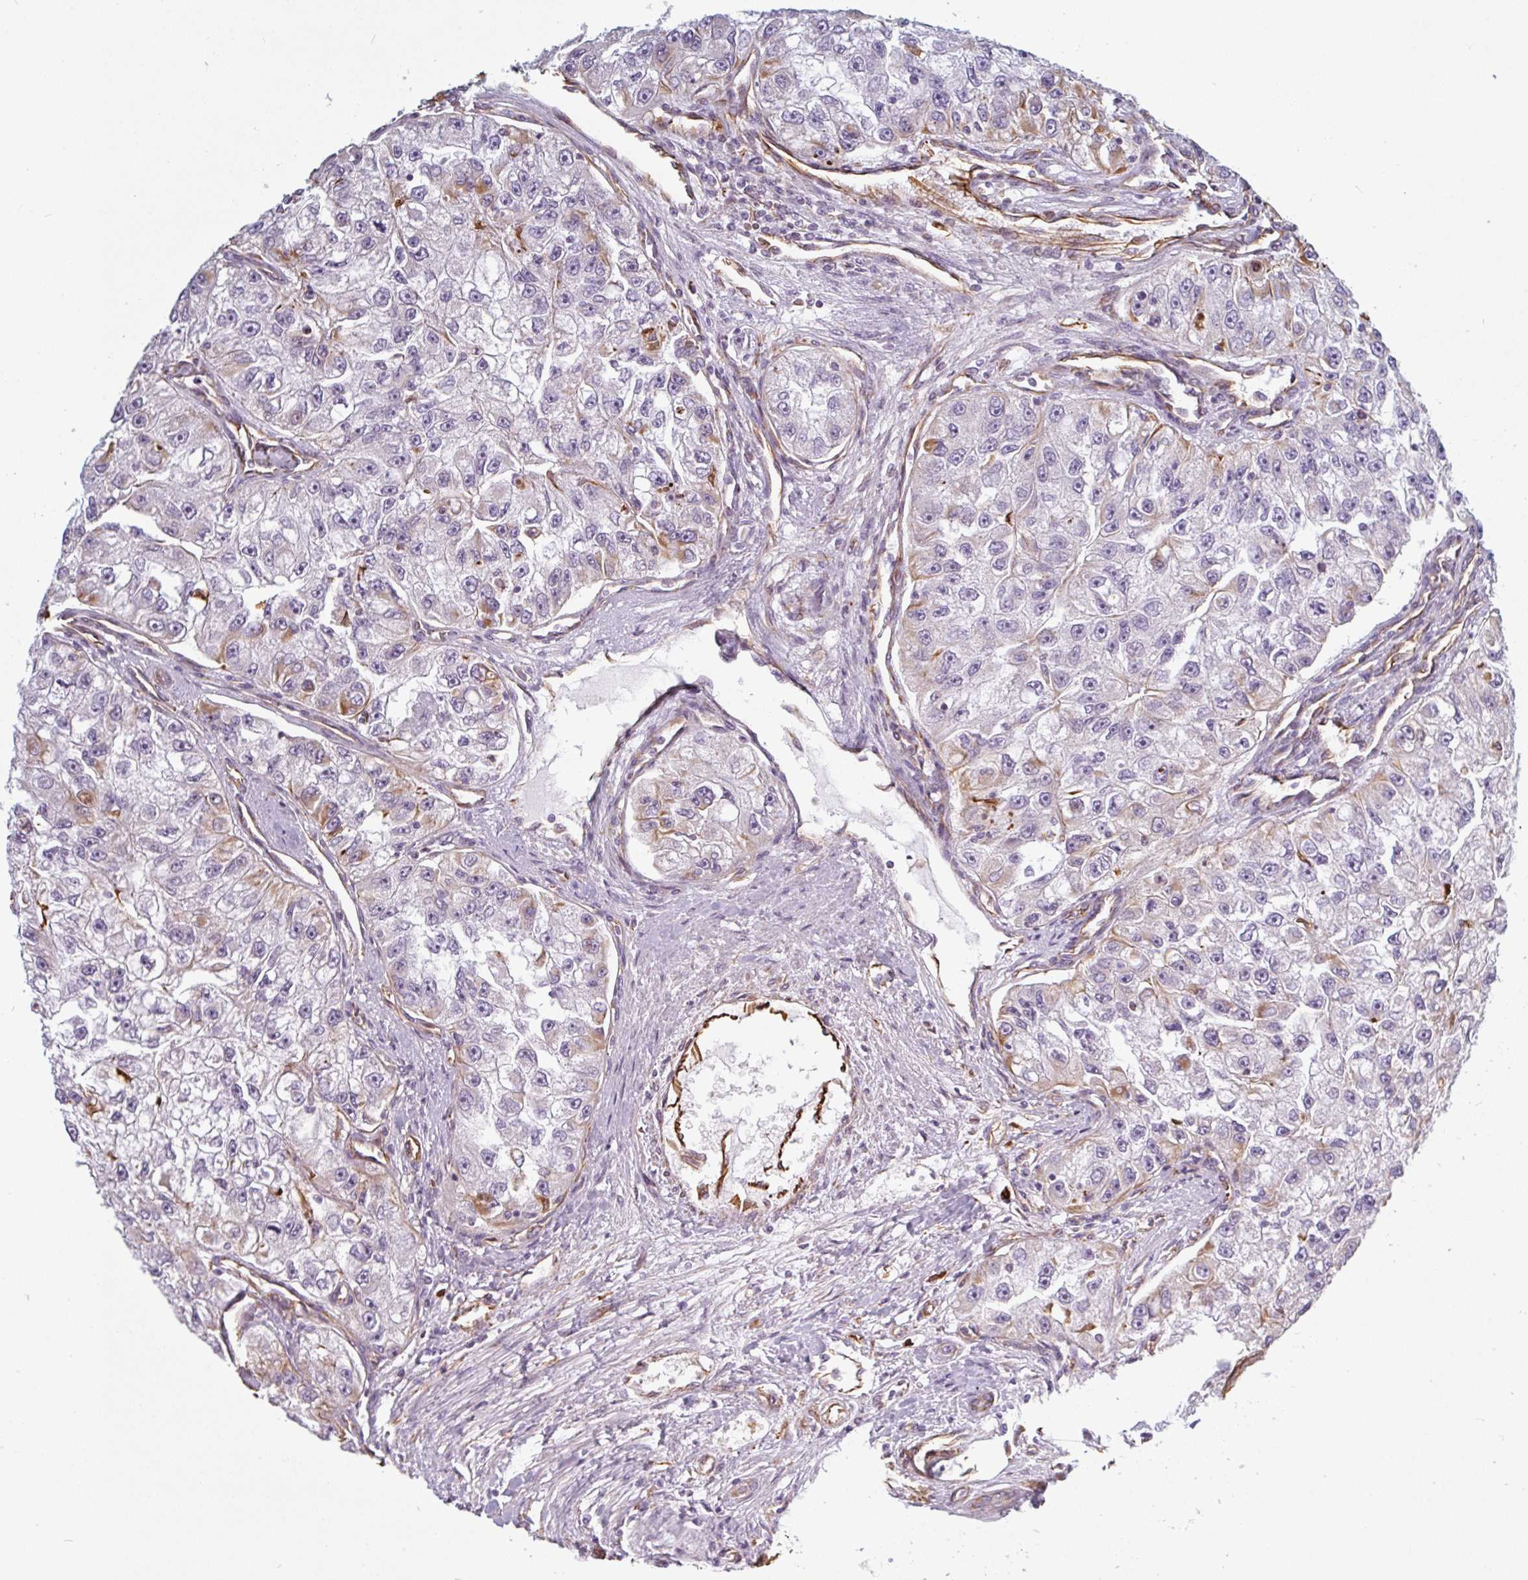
{"staining": {"intensity": "moderate", "quantity": "<25%", "location": "cytoplasmic/membranous"}, "tissue": "renal cancer", "cell_type": "Tumor cells", "image_type": "cancer", "snomed": [{"axis": "morphology", "description": "Adenocarcinoma, NOS"}, {"axis": "topography", "description": "Kidney"}], "caption": "Adenocarcinoma (renal) tissue displays moderate cytoplasmic/membranous staining in approximately <25% of tumor cells", "gene": "PPFIA1", "patient": {"sex": "male", "age": 63}}